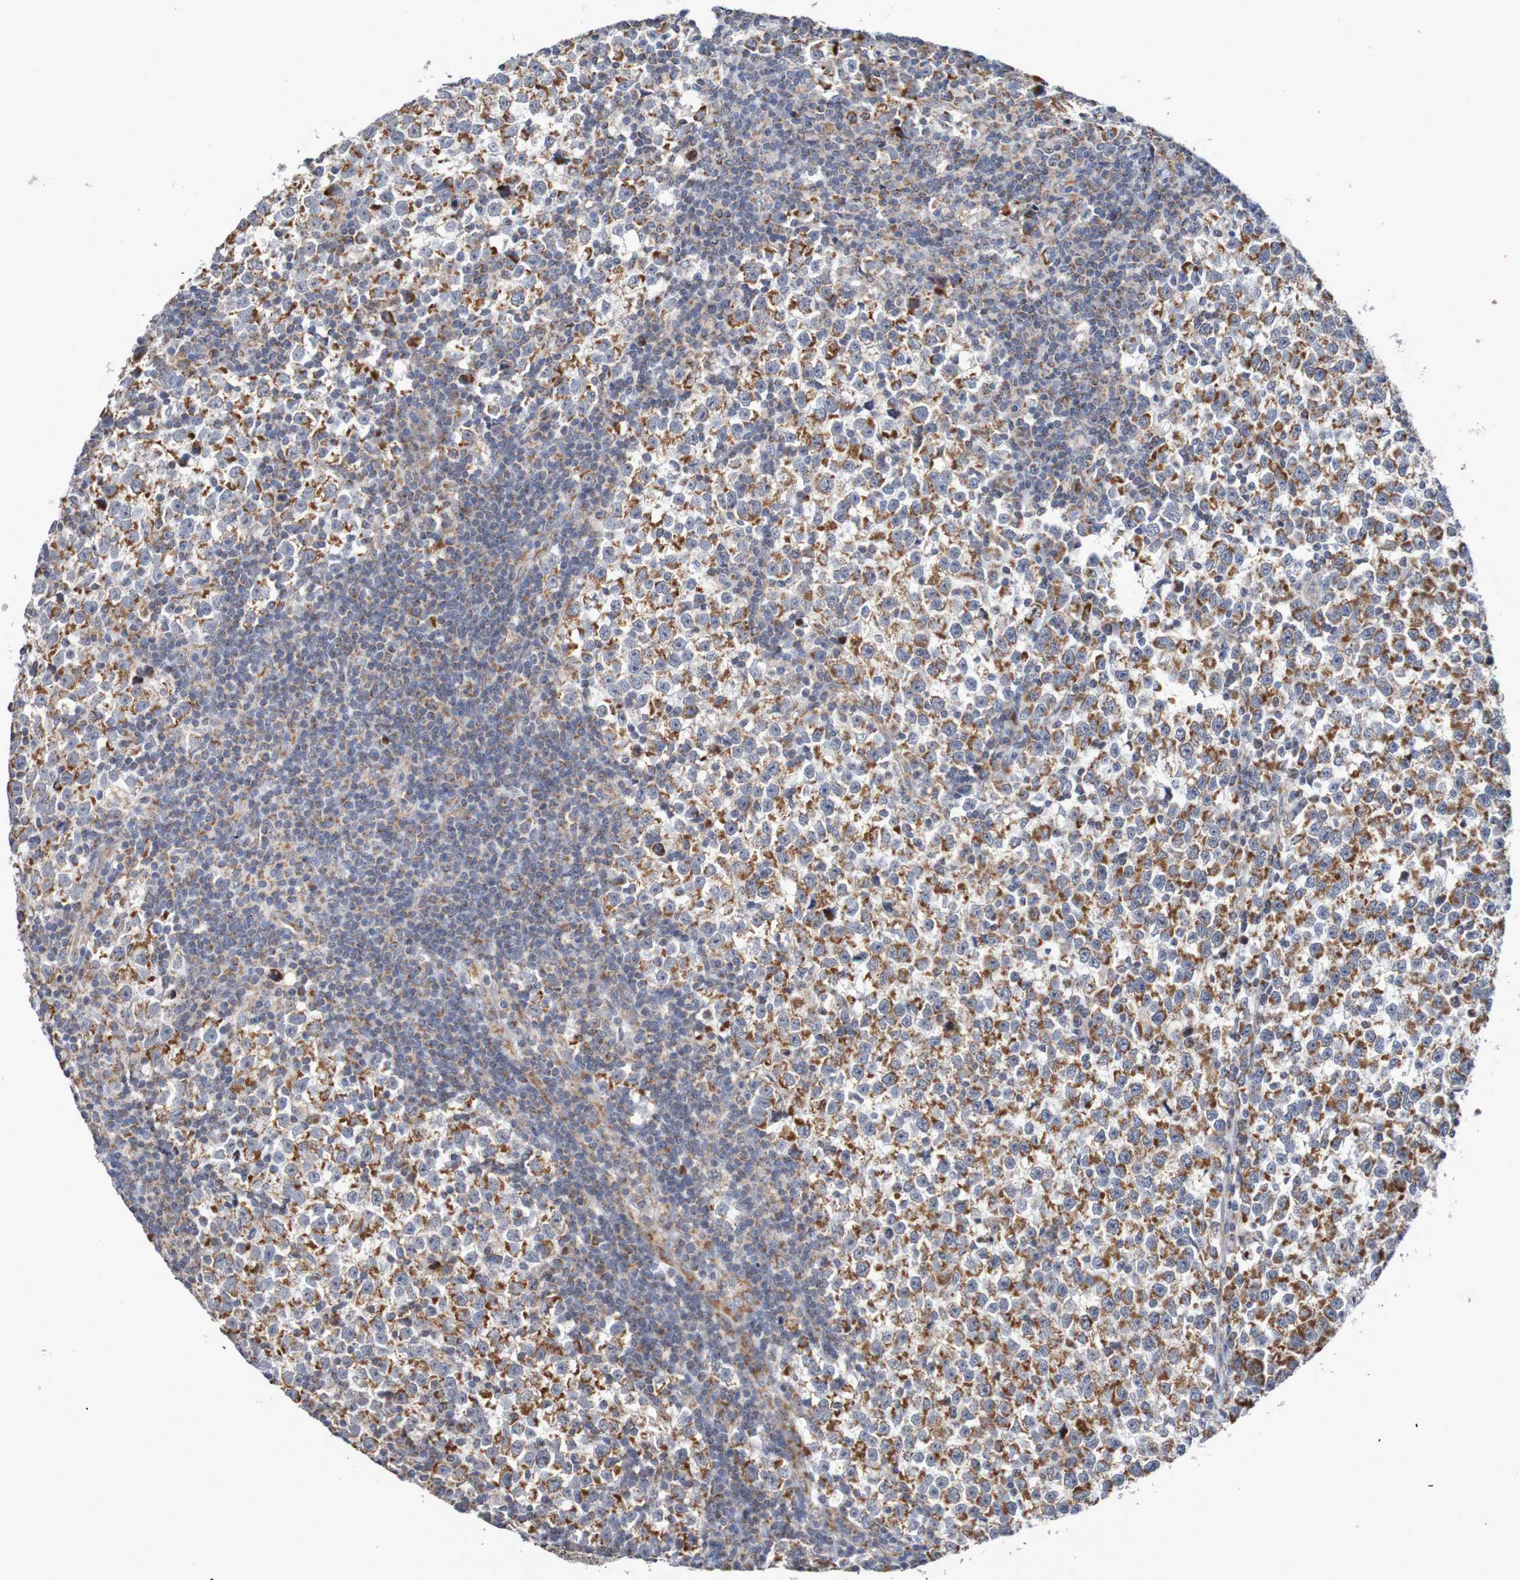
{"staining": {"intensity": "strong", "quantity": "25%-75%", "location": "cytoplasmic/membranous"}, "tissue": "testis cancer", "cell_type": "Tumor cells", "image_type": "cancer", "snomed": [{"axis": "morphology", "description": "Seminoma, NOS"}, {"axis": "topography", "description": "Testis"}], "caption": "The photomicrograph demonstrates staining of testis cancer, revealing strong cytoplasmic/membranous protein expression (brown color) within tumor cells. The protein of interest is shown in brown color, while the nuclei are stained blue.", "gene": "DVL1", "patient": {"sex": "male", "age": 43}}